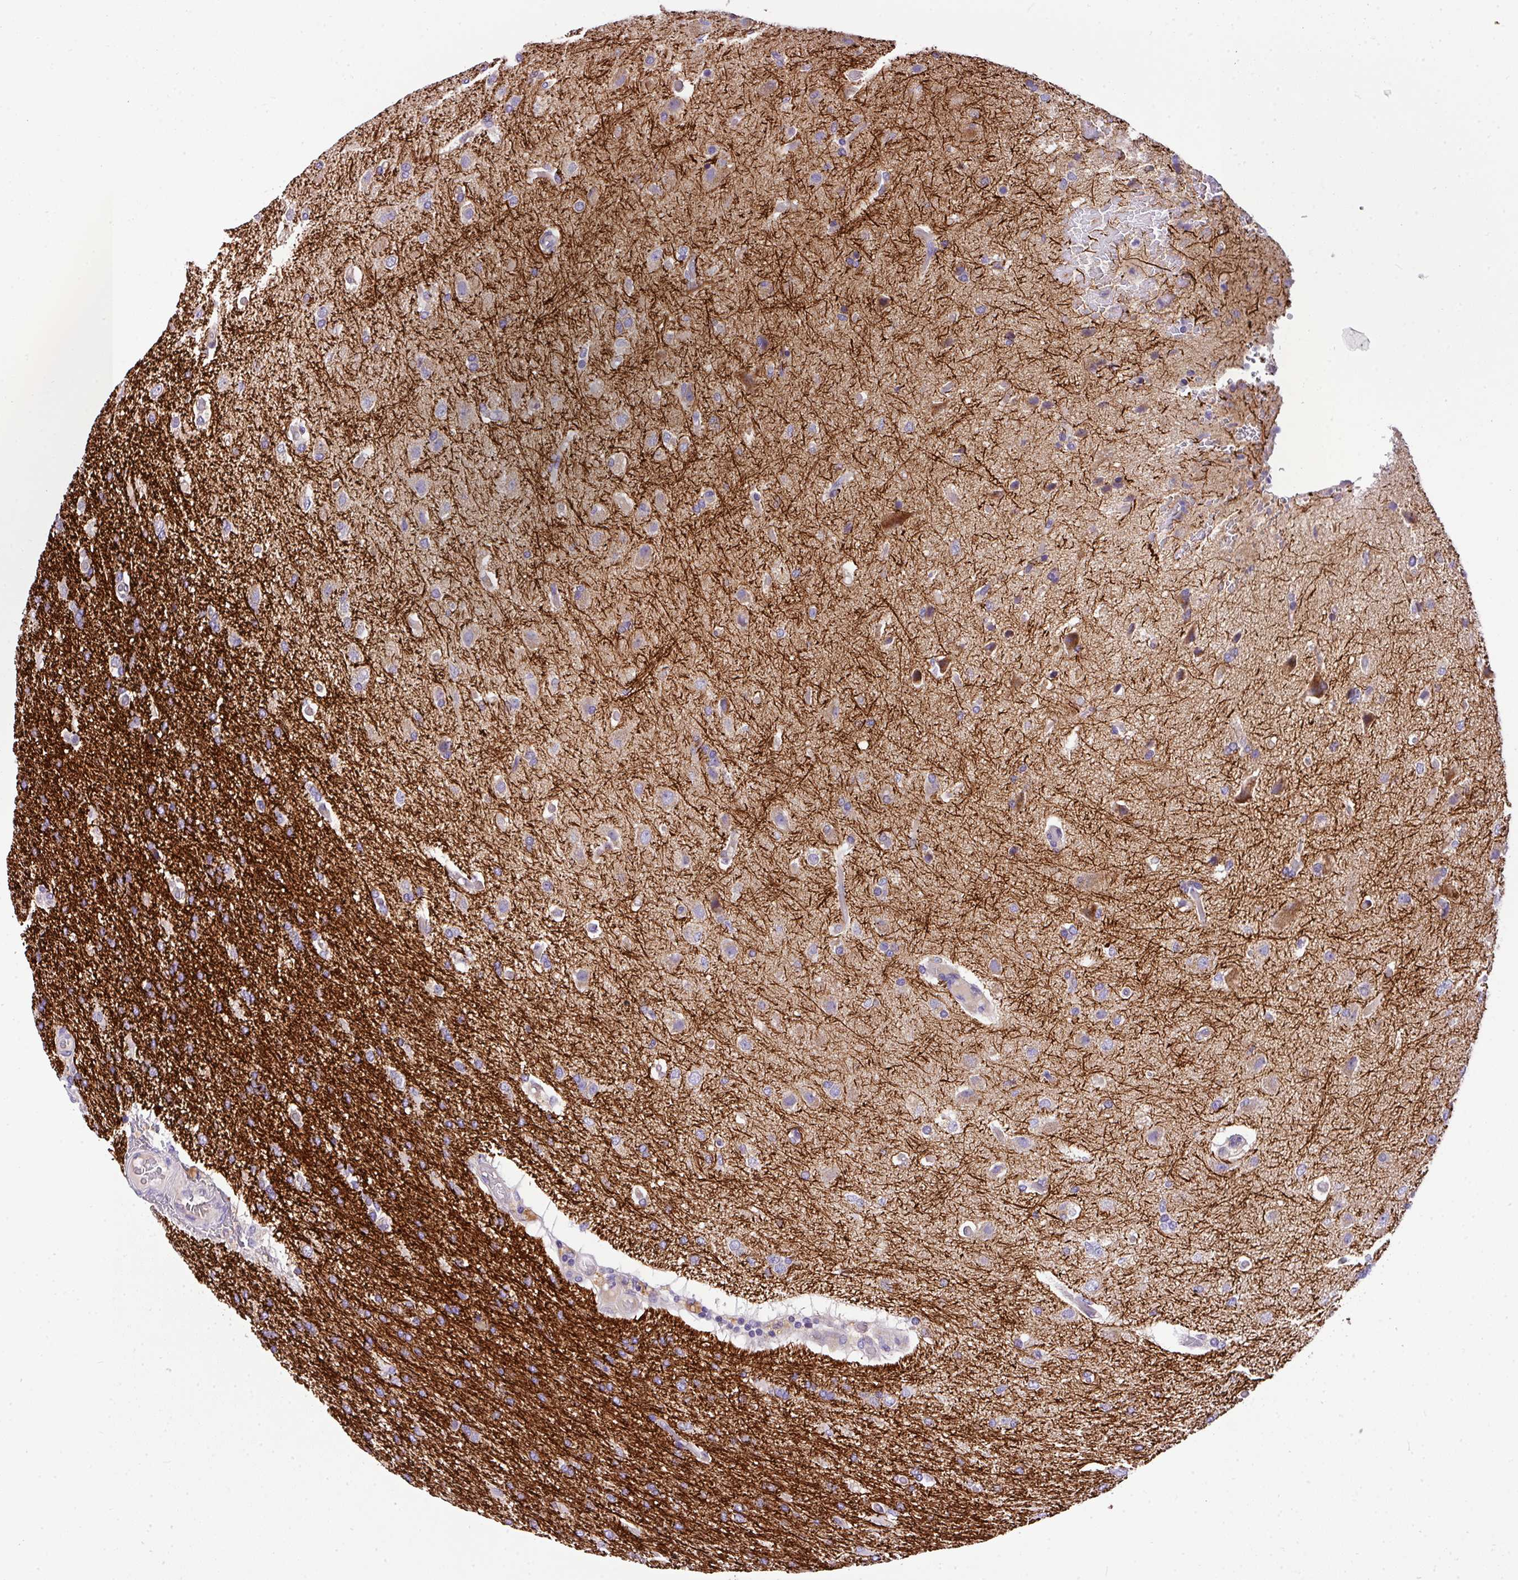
{"staining": {"intensity": "negative", "quantity": "none", "location": "none"}, "tissue": "glioma", "cell_type": "Tumor cells", "image_type": "cancer", "snomed": [{"axis": "morphology", "description": "Glioma, malignant, High grade"}, {"axis": "topography", "description": "Brain"}], "caption": "DAB (3,3'-diaminobenzidine) immunohistochemical staining of human malignant glioma (high-grade) shows no significant staining in tumor cells.", "gene": "ANXA2R", "patient": {"sex": "female", "age": 74}}